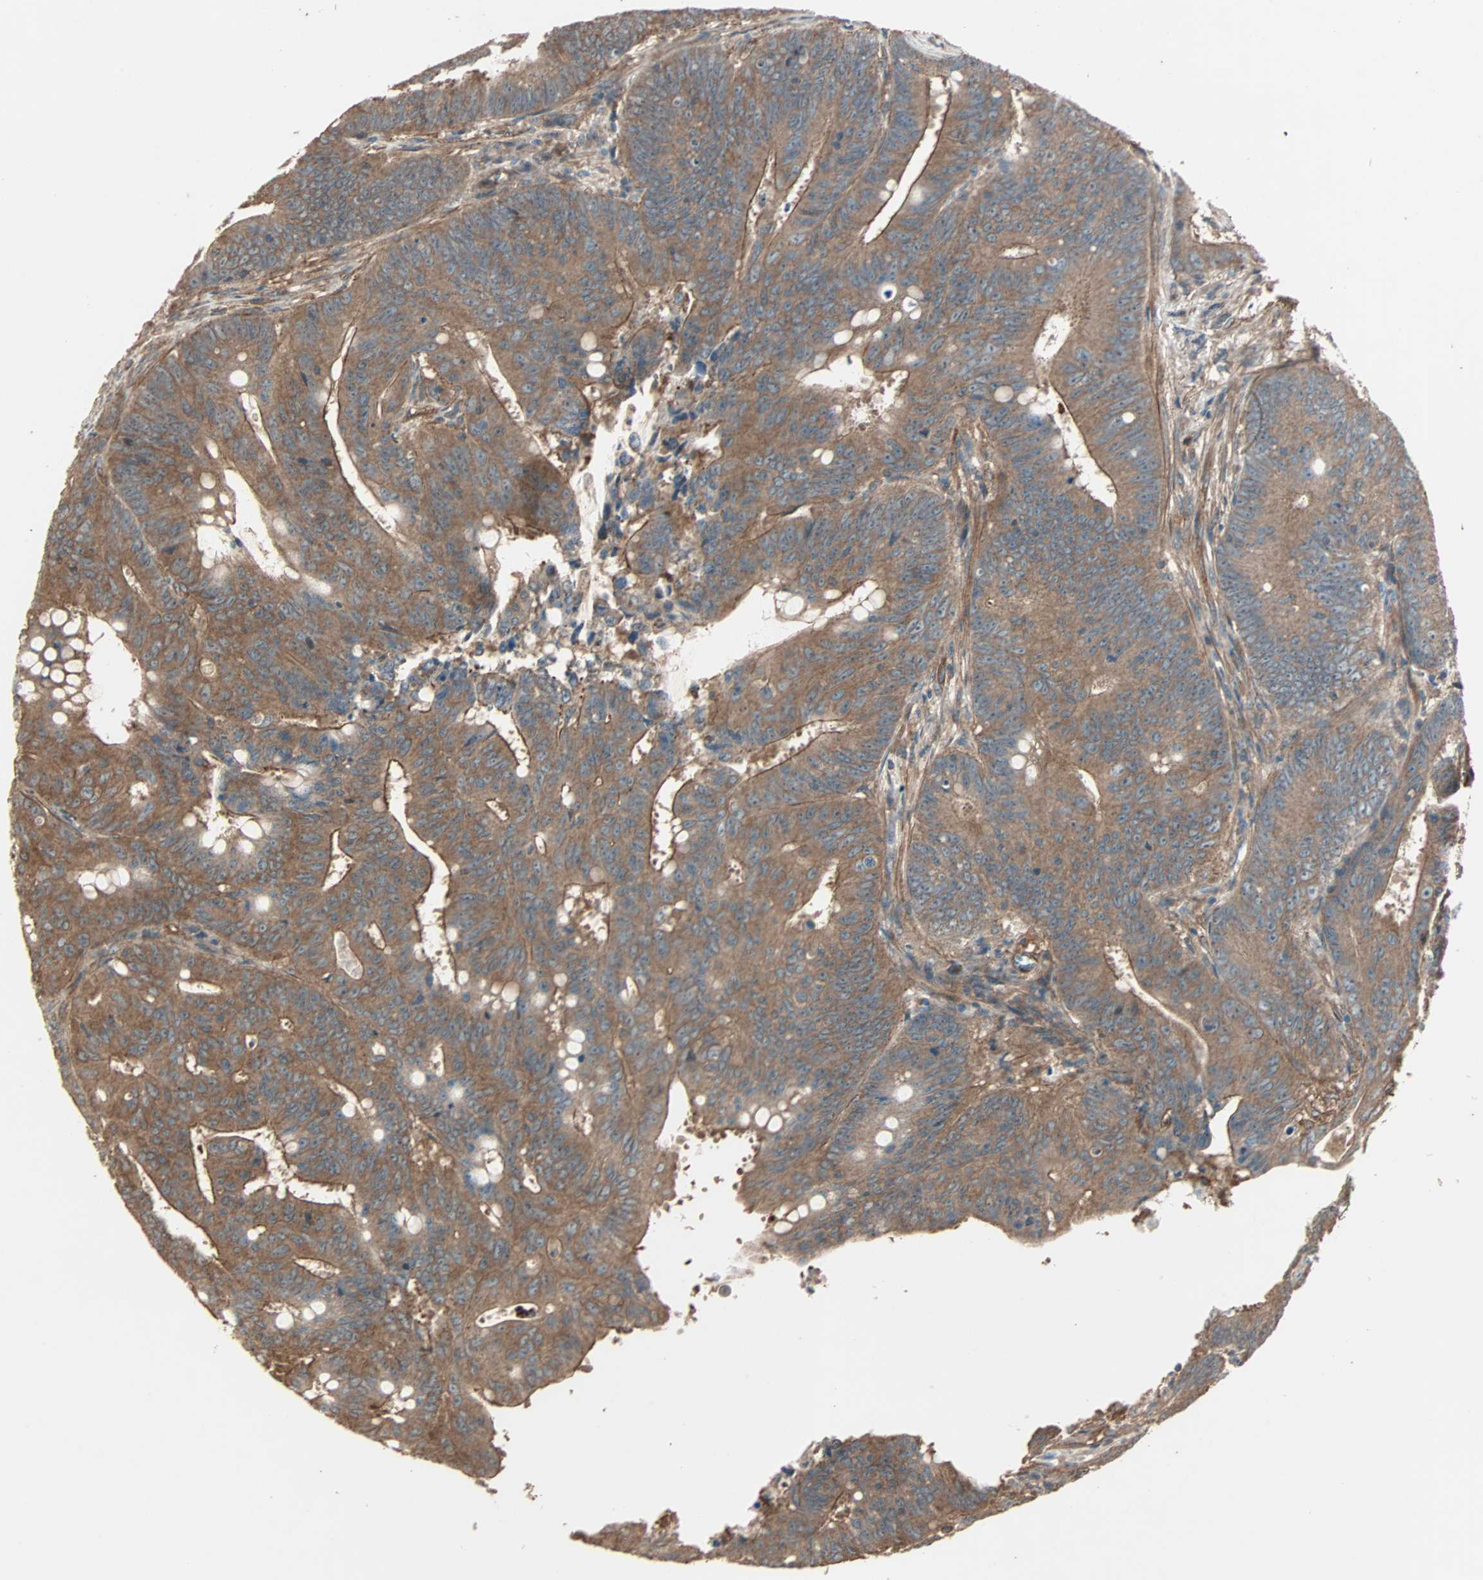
{"staining": {"intensity": "moderate", "quantity": ">75%", "location": "cytoplasmic/membranous"}, "tissue": "colorectal cancer", "cell_type": "Tumor cells", "image_type": "cancer", "snomed": [{"axis": "morphology", "description": "Adenocarcinoma, NOS"}, {"axis": "topography", "description": "Colon"}], "caption": "Protein positivity by immunohistochemistry exhibits moderate cytoplasmic/membranous expression in approximately >75% of tumor cells in colorectal cancer.", "gene": "GCK", "patient": {"sex": "male", "age": 45}}